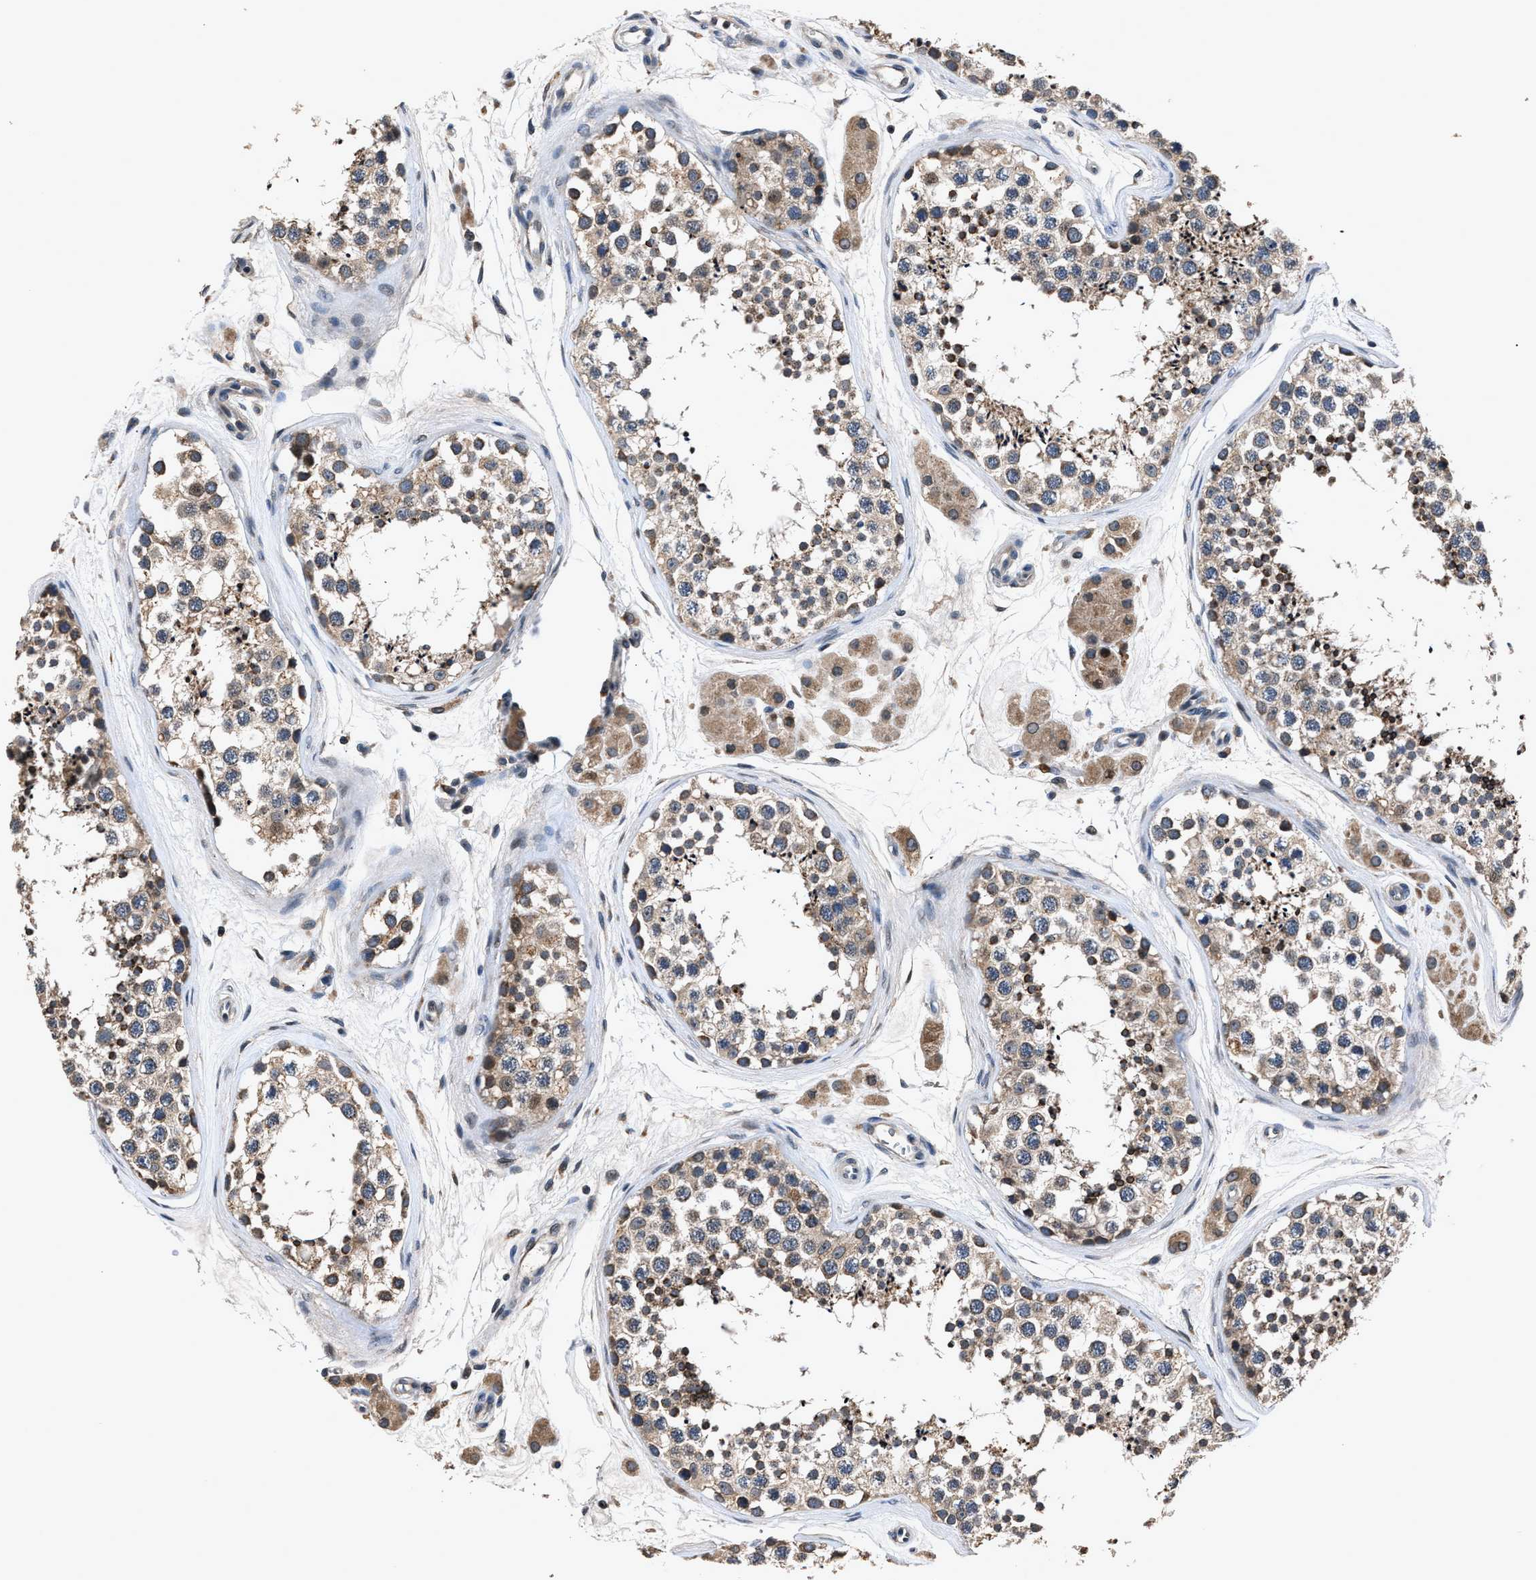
{"staining": {"intensity": "moderate", "quantity": ">75%", "location": "cytoplasmic/membranous,nuclear"}, "tissue": "testis", "cell_type": "Cells in seminiferous ducts", "image_type": "normal", "snomed": [{"axis": "morphology", "description": "Normal tissue, NOS"}, {"axis": "topography", "description": "Testis"}], "caption": "An image of human testis stained for a protein demonstrates moderate cytoplasmic/membranous,nuclear brown staining in cells in seminiferous ducts. (Stains: DAB in brown, nuclei in blue, Microscopy: brightfield microscopy at high magnification).", "gene": "TNRC18", "patient": {"sex": "male", "age": 56}}